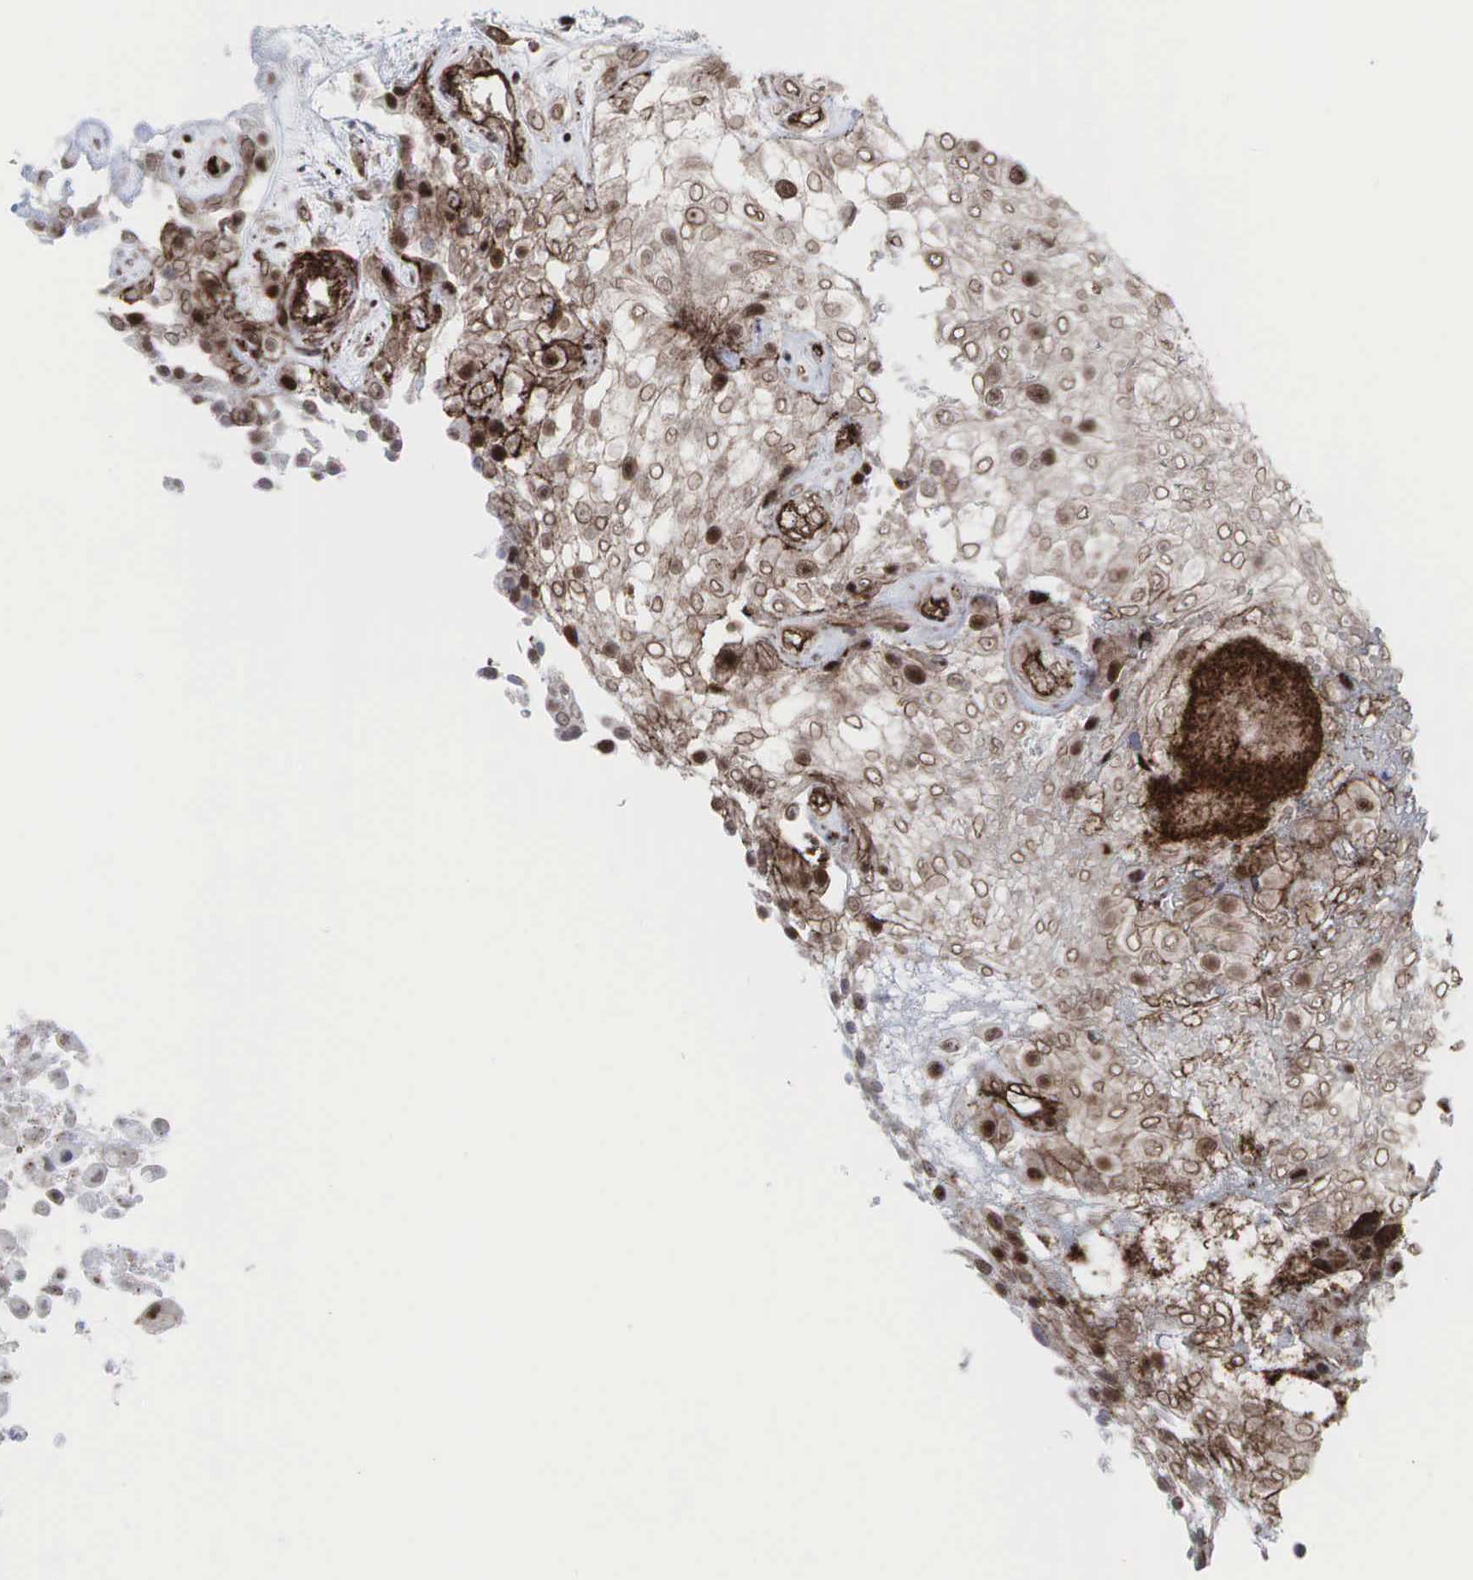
{"staining": {"intensity": "weak", "quantity": ">75%", "location": "cytoplasmic/membranous,nuclear"}, "tissue": "urothelial cancer", "cell_type": "Tumor cells", "image_type": "cancer", "snomed": [{"axis": "morphology", "description": "Urothelial carcinoma, High grade"}, {"axis": "topography", "description": "Urinary bladder"}], "caption": "High-grade urothelial carcinoma stained with immunohistochemistry displays weak cytoplasmic/membranous and nuclear positivity in approximately >75% of tumor cells.", "gene": "GPRASP1", "patient": {"sex": "male", "age": 56}}